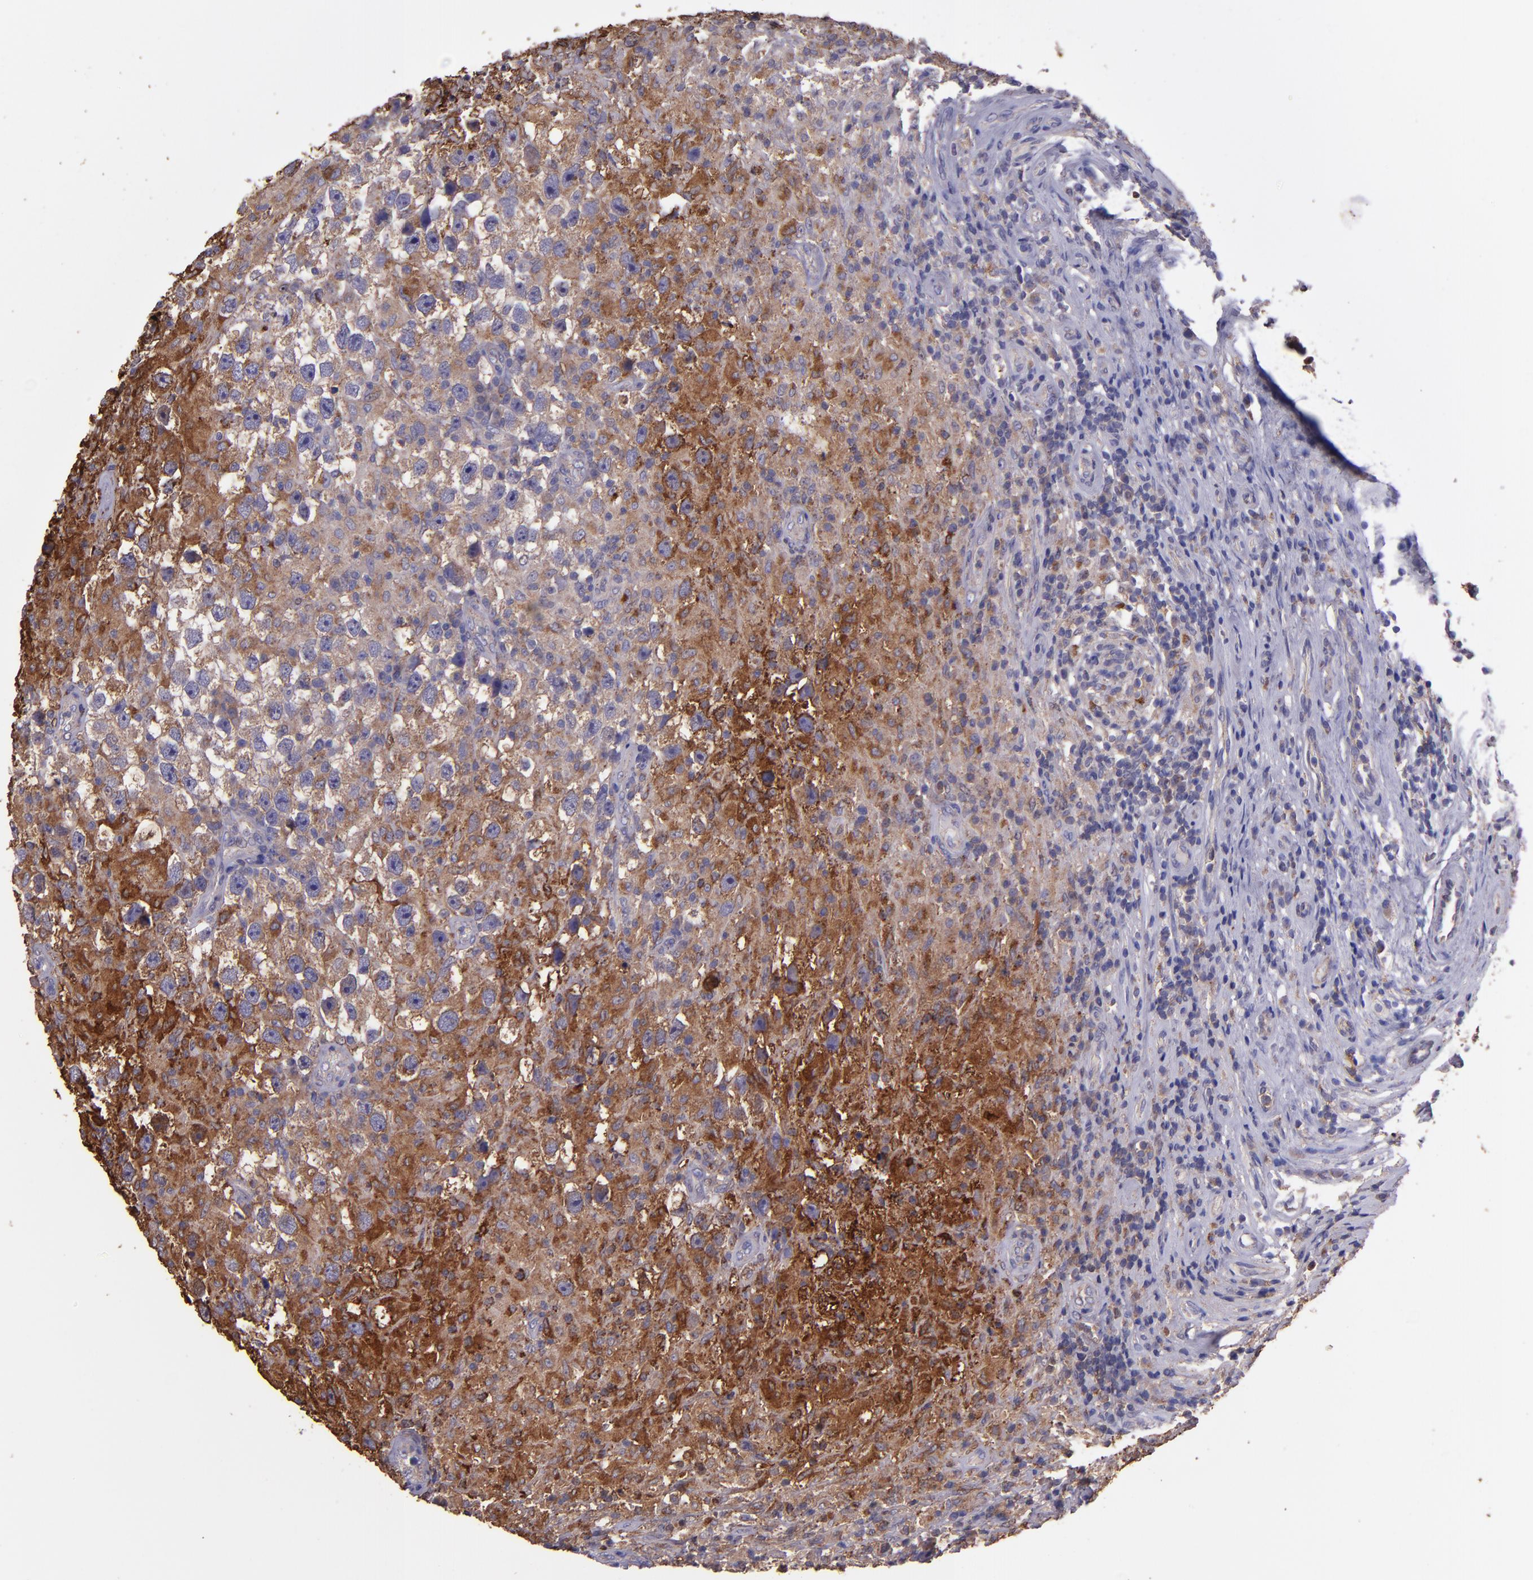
{"staining": {"intensity": "moderate", "quantity": ">75%", "location": "cytoplasmic/membranous"}, "tissue": "testis cancer", "cell_type": "Tumor cells", "image_type": "cancer", "snomed": [{"axis": "morphology", "description": "Seminoma, NOS"}, {"axis": "topography", "description": "Testis"}], "caption": "Immunohistochemical staining of testis cancer (seminoma) exhibits moderate cytoplasmic/membranous protein positivity in about >75% of tumor cells. (IHC, brightfield microscopy, high magnification).", "gene": "WASHC1", "patient": {"sex": "male", "age": 34}}